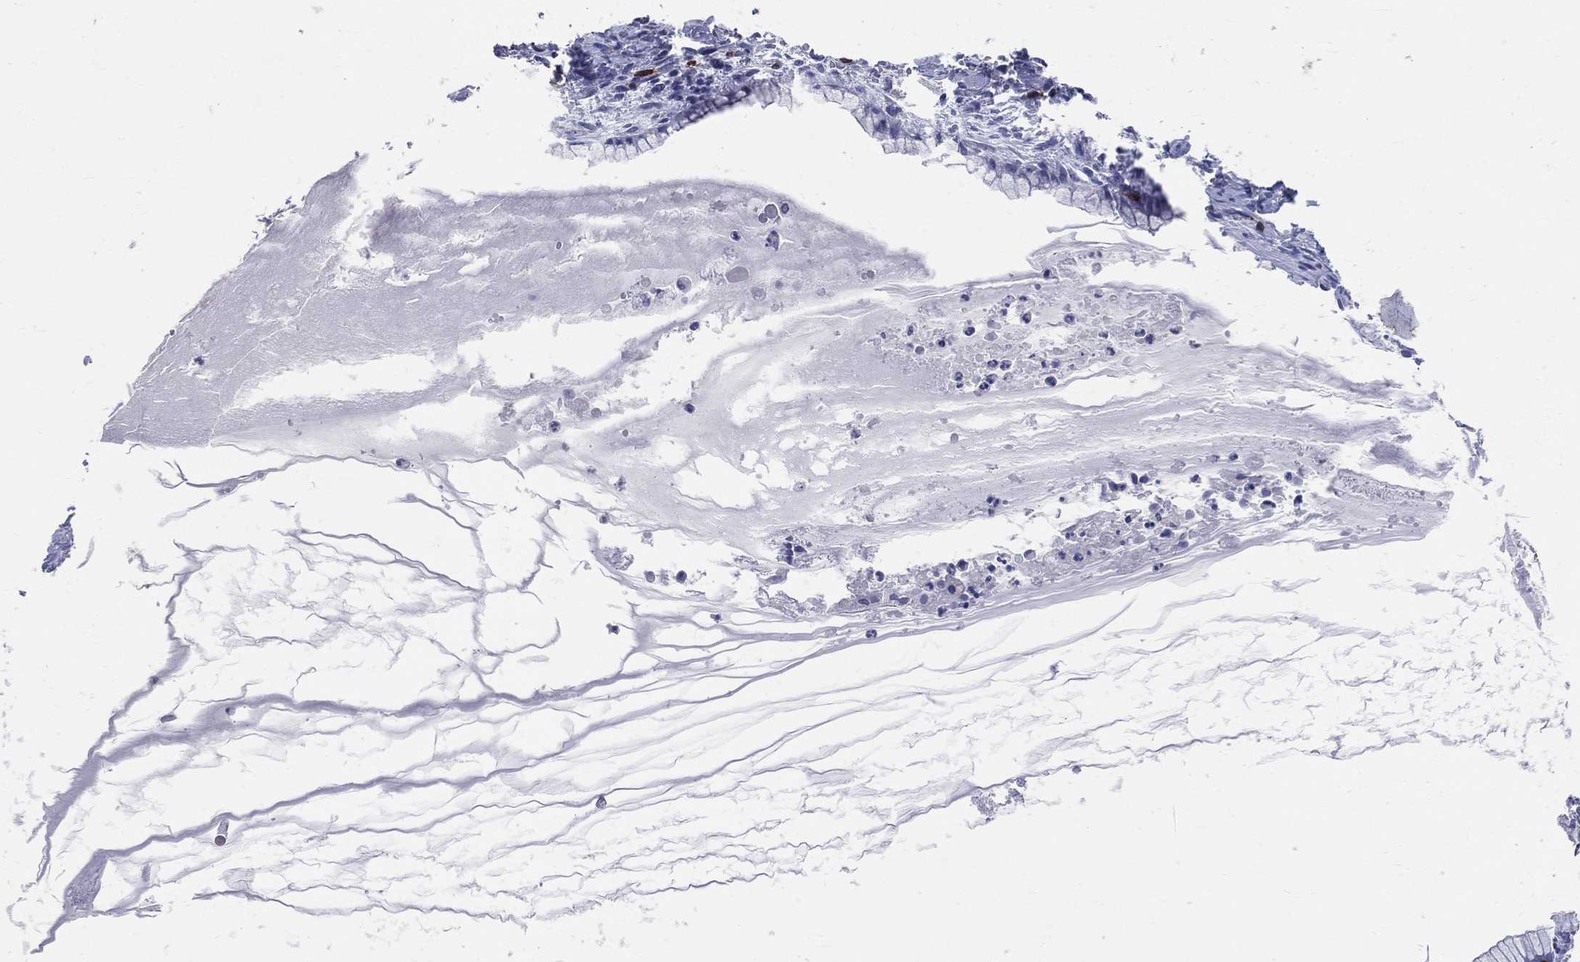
{"staining": {"intensity": "negative", "quantity": "none", "location": "none"}, "tissue": "ovarian cancer", "cell_type": "Tumor cells", "image_type": "cancer", "snomed": [{"axis": "morphology", "description": "Cystadenocarcinoma, mucinous, NOS"}, {"axis": "topography", "description": "Ovary"}], "caption": "There is no significant expression in tumor cells of mucinous cystadenocarcinoma (ovarian).", "gene": "LAT", "patient": {"sex": "female", "age": 41}}